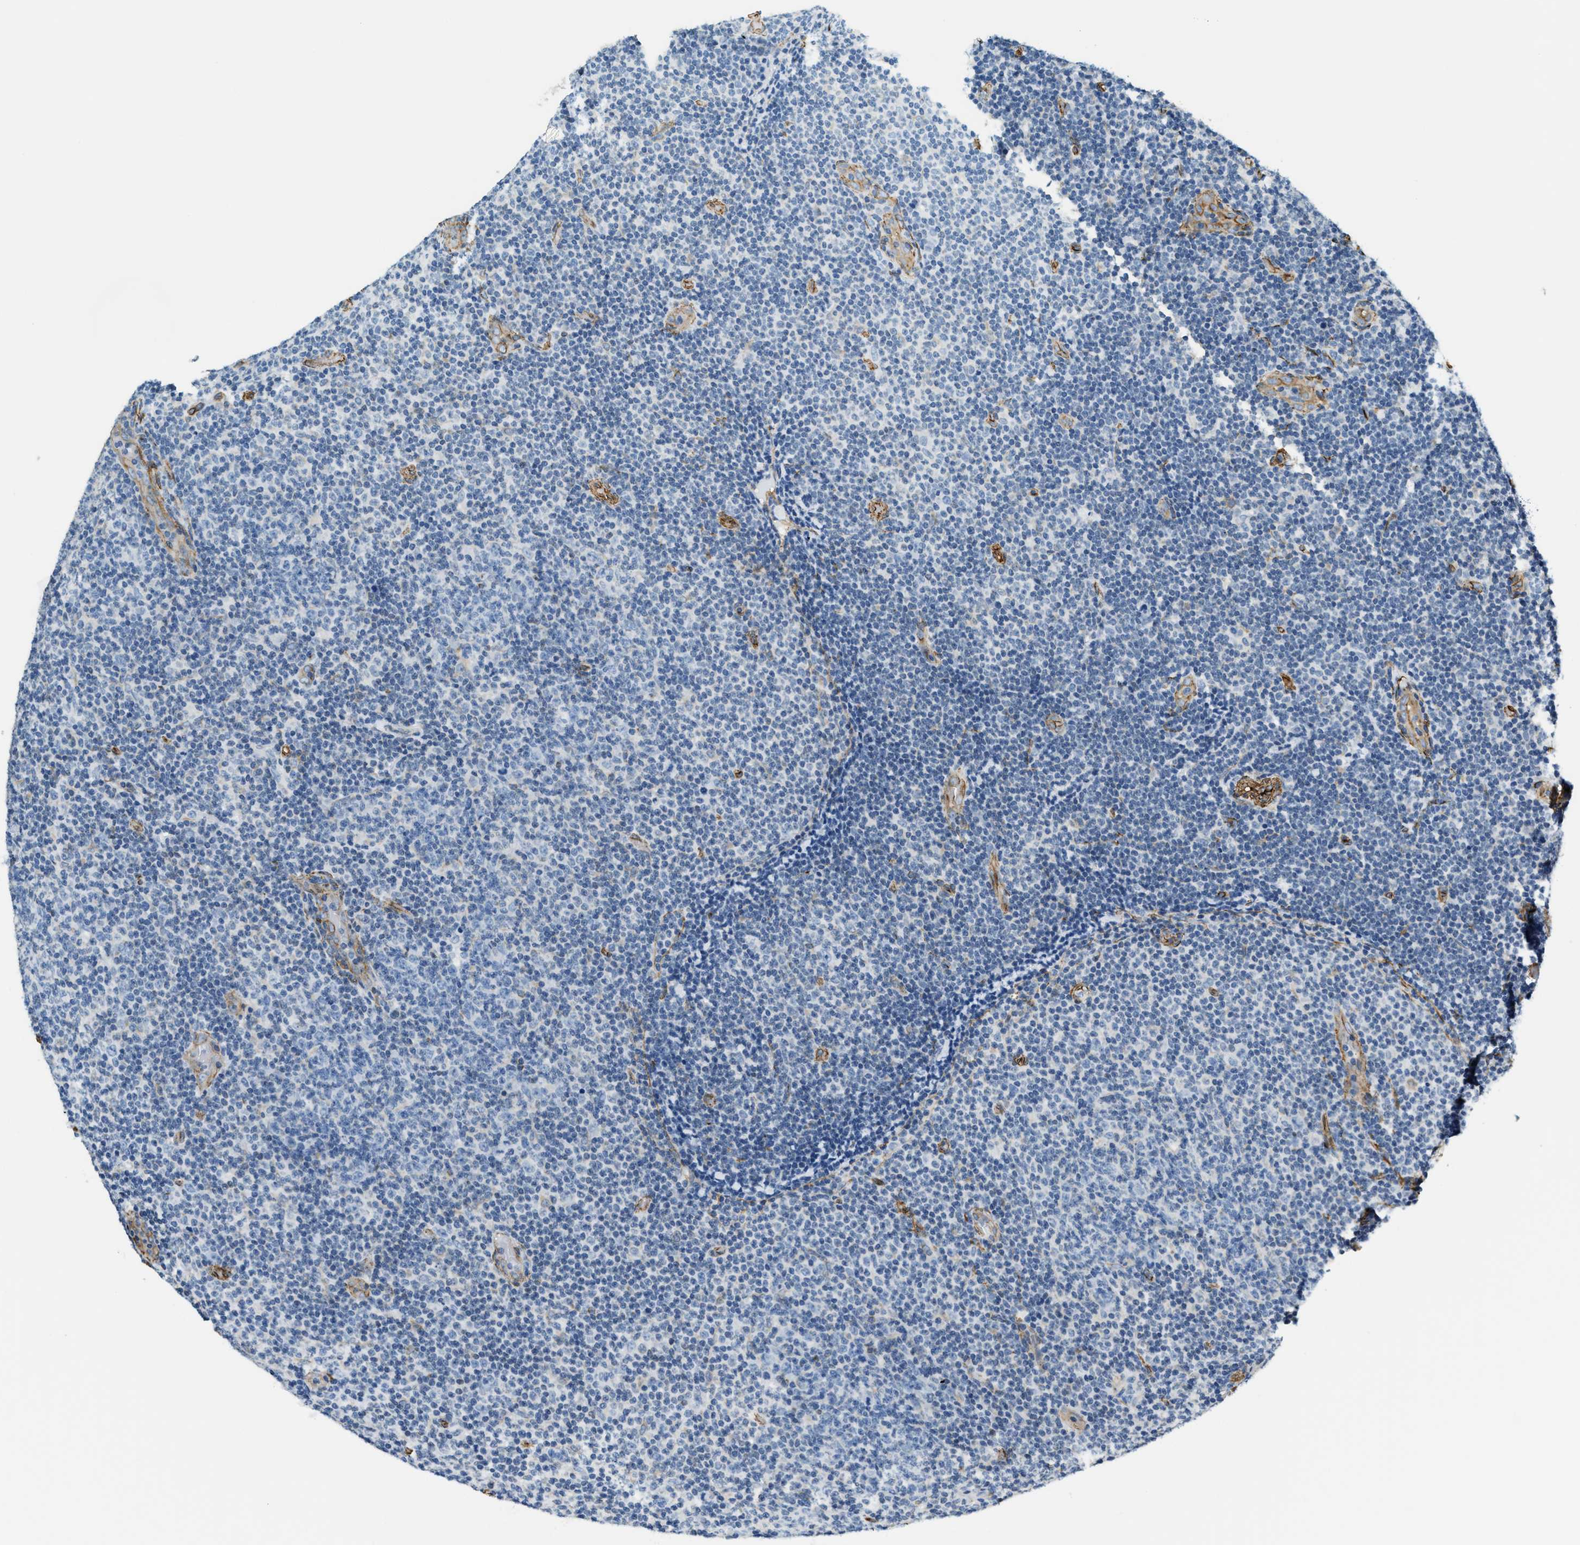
{"staining": {"intensity": "negative", "quantity": "none", "location": "none"}, "tissue": "lymphoma", "cell_type": "Tumor cells", "image_type": "cancer", "snomed": [{"axis": "morphology", "description": "Malignant lymphoma, non-Hodgkin's type, Low grade"}, {"axis": "topography", "description": "Lymph node"}], "caption": "This photomicrograph is of lymphoma stained with immunohistochemistry to label a protein in brown with the nuclei are counter-stained blue. There is no positivity in tumor cells.", "gene": "TMEM43", "patient": {"sex": "male", "age": 83}}